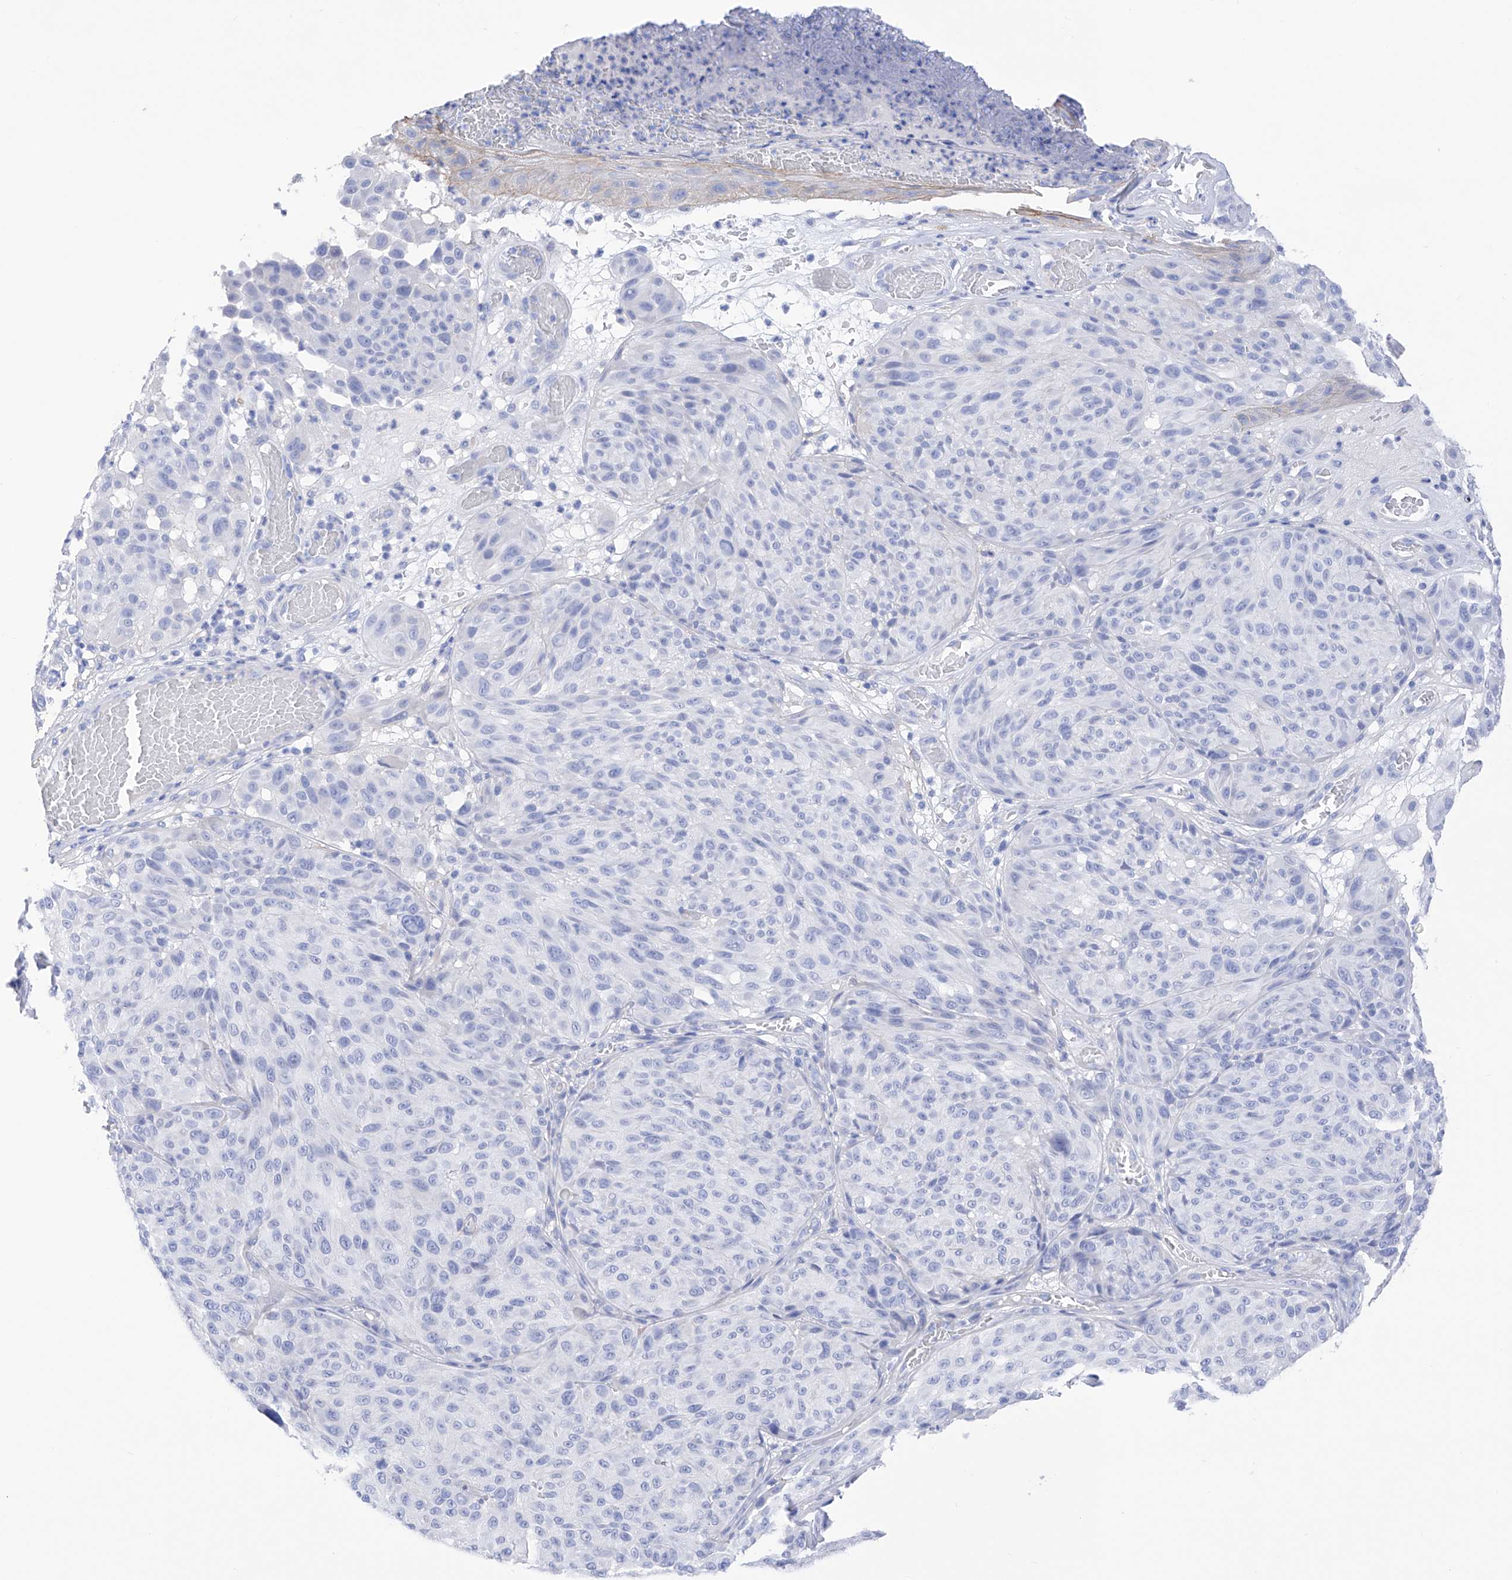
{"staining": {"intensity": "negative", "quantity": "none", "location": "none"}, "tissue": "melanoma", "cell_type": "Tumor cells", "image_type": "cancer", "snomed": [{"axis": "morphology", "description": "Malignant melanoma, NOS"}, {"axis": "topography", "description": "Skin"}], "caption": "High magnification brightfield microscopy of malignant melanoma stained with DAB (brown) and counterstained with hematoxylin (blue): tumor cells show no significant positivity. The staining was performed using DAB to visualize the protein expression in brown, while the nuclei were stained in blue with hematoxylin (Magnification: 20x).", "gene": "TRPC7", "patient": {"sex": "male", "age": 83}}